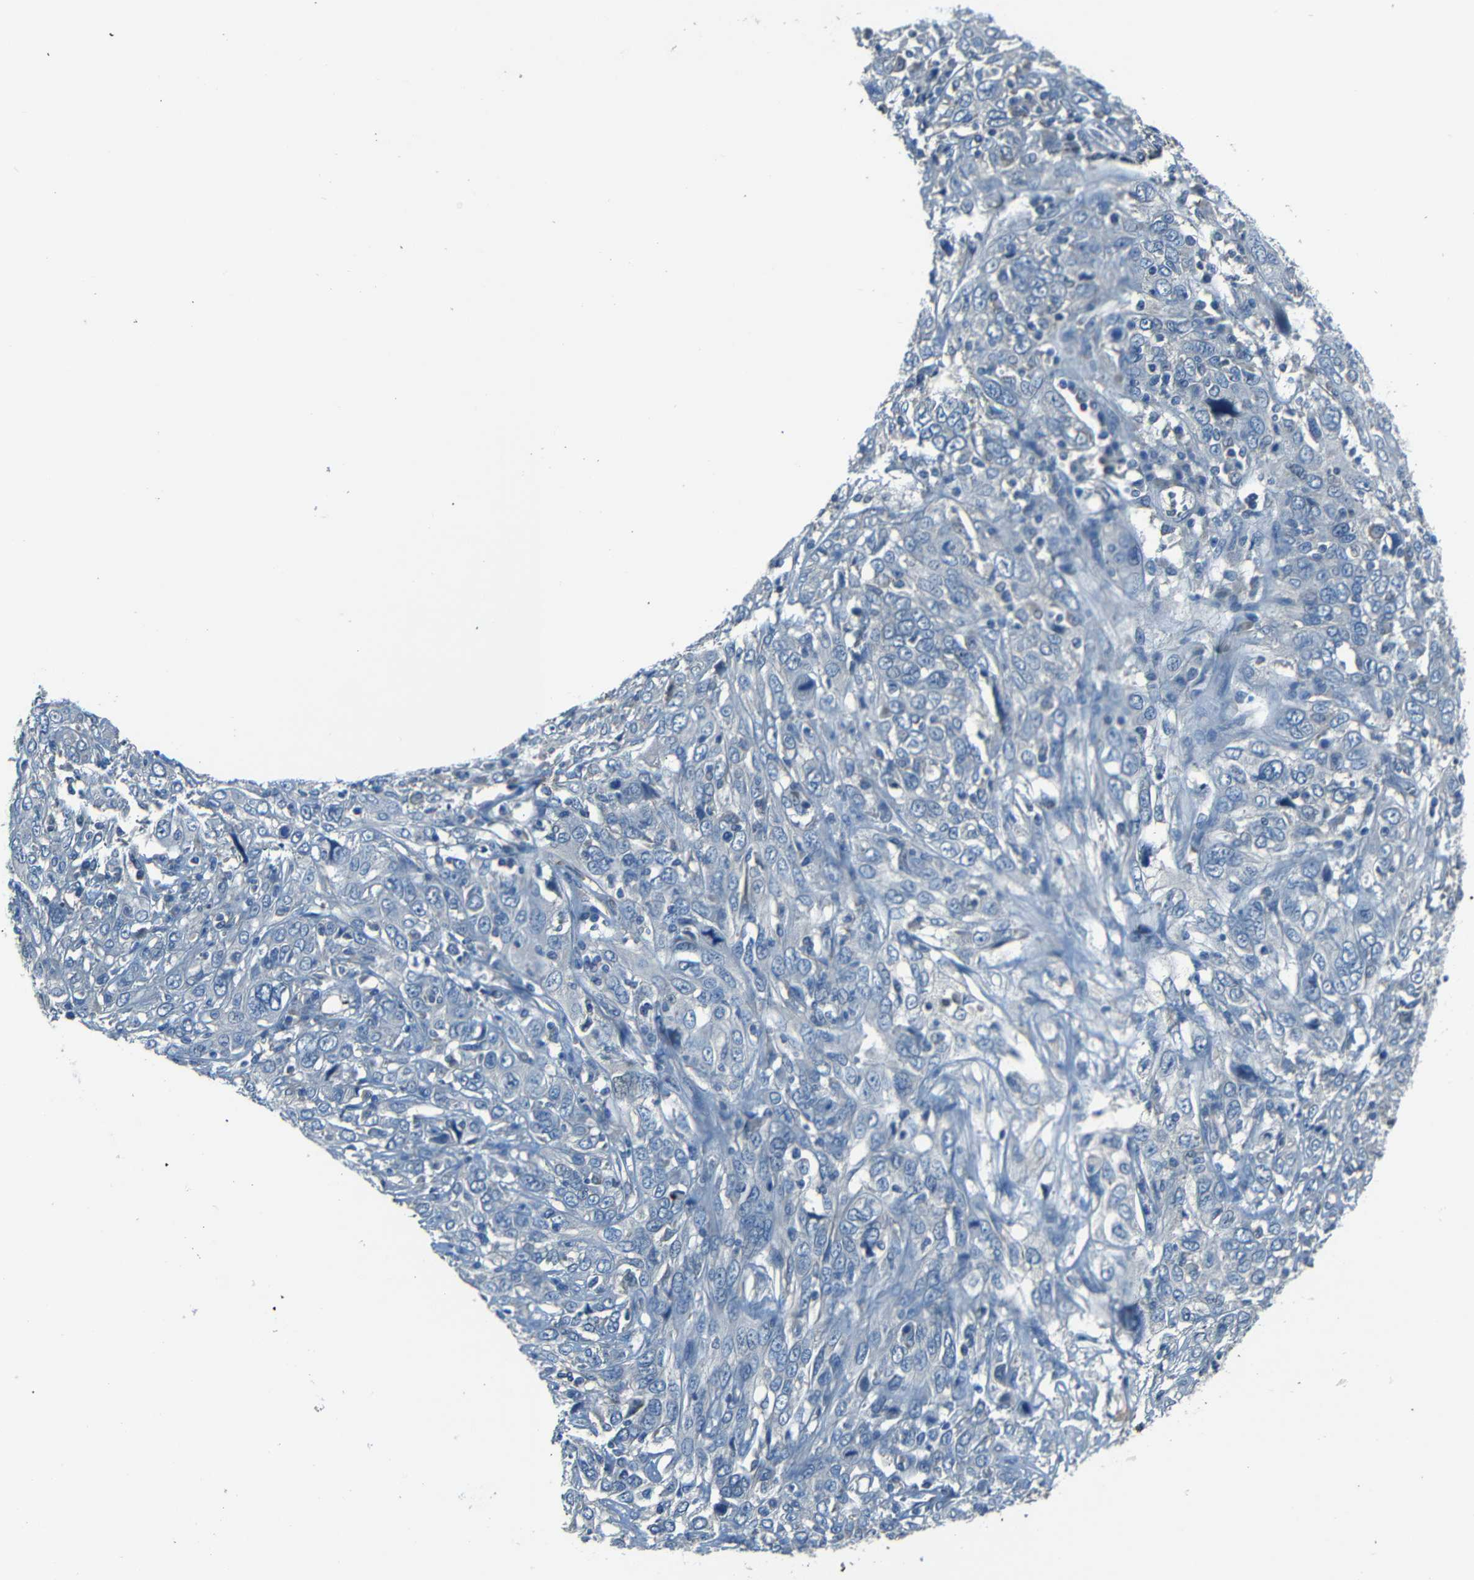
{"staining": {"intensity": "negative", "quantity": "none", "location": "none"}, "tissue": "cervical cancer", "cell_type": "Tumor cells", "image_type": "cancer", "snomed": [{"axis": "morphology", "description": "Squamous cell carcinoma, NOS"}, {"axis": "topography", "description": "Cervix"}], "caption": "Tumor cells are negative for brown protein staining in cervical cancer. Nuclei are stained in blue.", "gene": "SLA", "patient": {"sex": "female", "age": 46}}